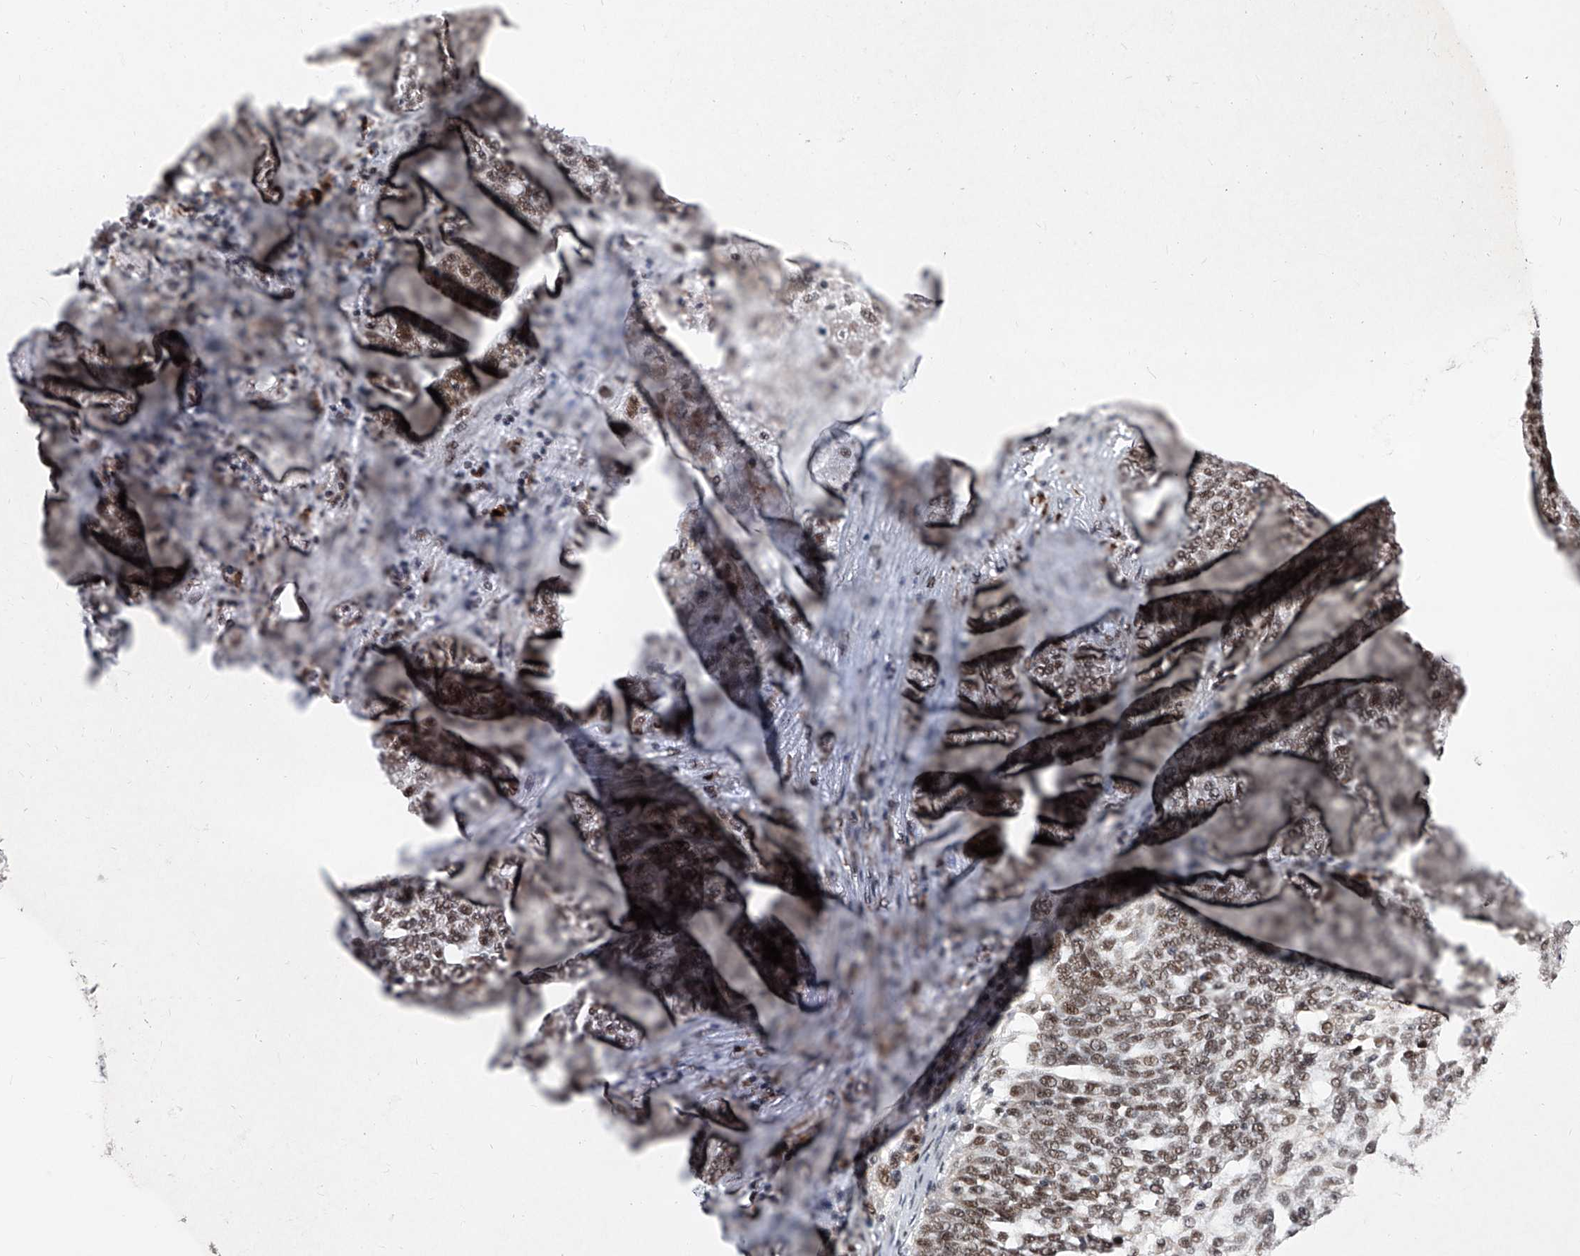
{"staining": {"intensity": "moderate", "quantity": ">75%", "location": "nuclear"}, "tissue": "ovarian cancer", "cell_type": "Tumor cells", "image_type": "cancer", "snomed": [{"axis": "morphology", "description": "Cystadenocarcinoma, serous, NOS"}, {"axis": "topography", "description": "Ovary"}], "caption": "Immunohistochemistry (IHC) (DAB) staining of human ovarian serous cystadenocarcinoma reveals moderate nuclear protein staining in approximately >75% of tumor cells. Nuclei are stained in blue.", "gene": "PHF5A", "patient": {"sex": "female", "age": 59}}